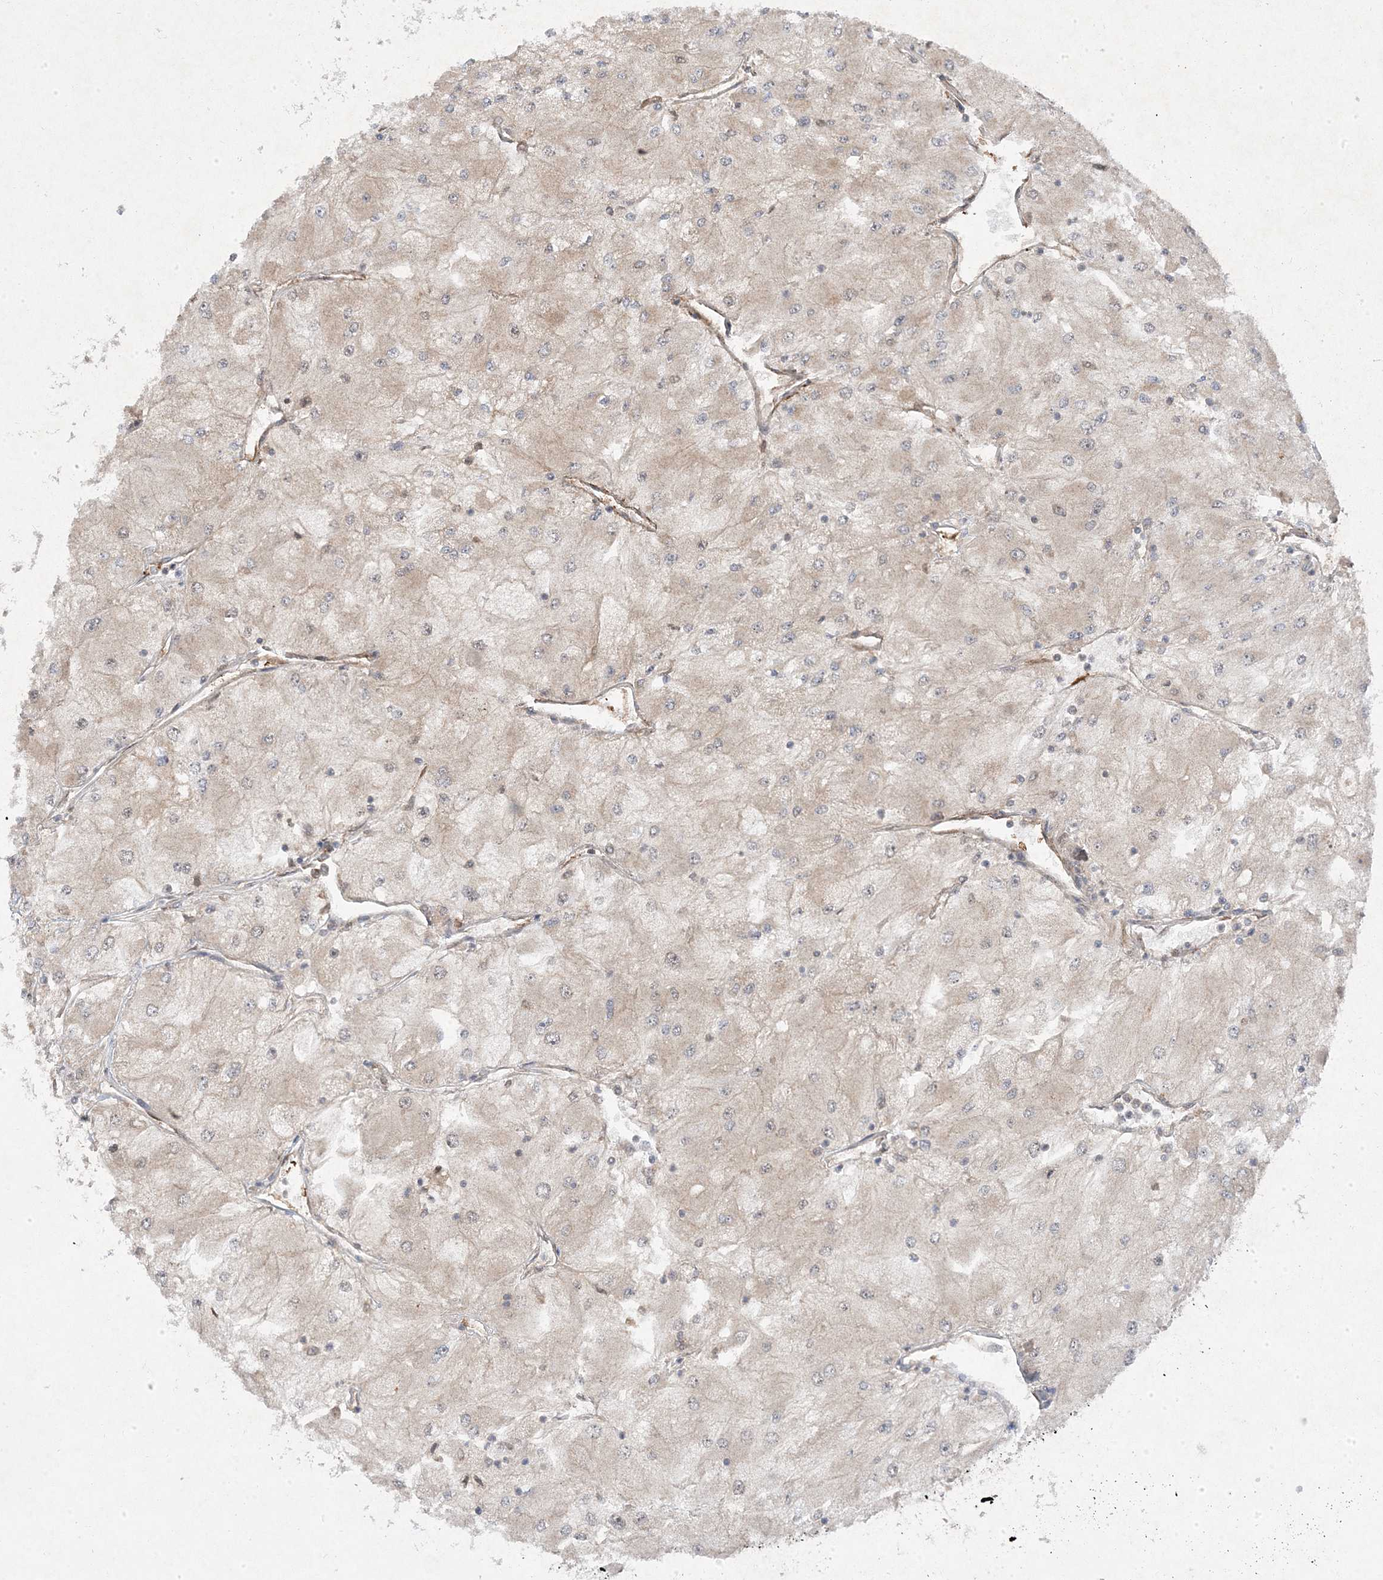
{"staining": {"intensity": "weak", "quantity": "<25%", "location": "cytoplasmic/membranous"}, "tissue": "renal cancer", "cell_type": "Tumor cells", "image_type": "cancer", "snomed": [{"axis": "morphology", "description": "Adenocarcinoma, NOS"}, {"axis": "topography", "description": "Kidney"}], "caption": "There is no significant expression in tumor cells of renal cancer (adenocarcinoma). (Stains: DAB IHC with hematoxylin counter stain, Microscopy: brightfield microscopy at high magnification).", "gene": "PLEKHM2", "patient": {"sex": "male", "age": 80}}